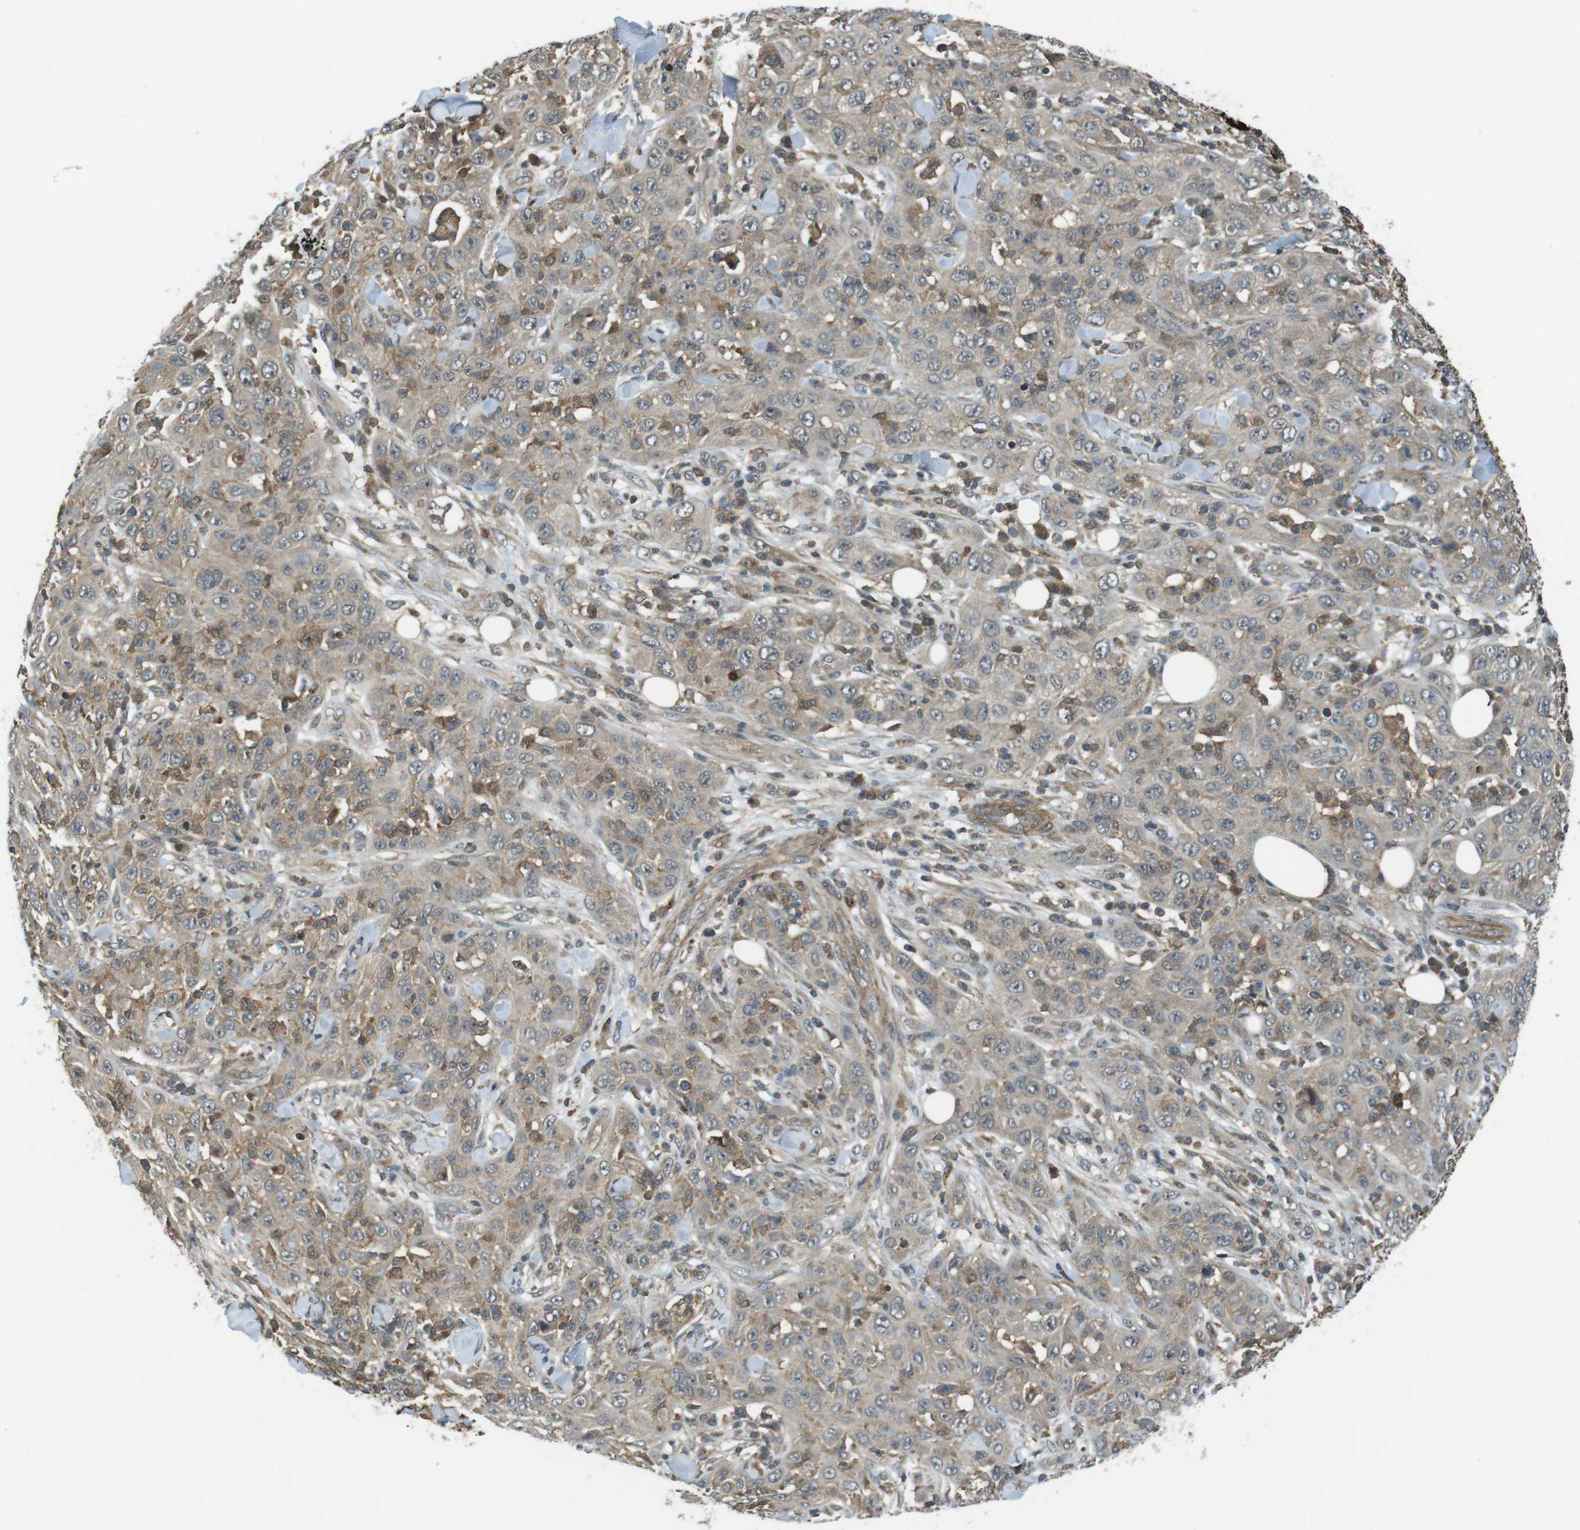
{"staining": {"intensity": "weak", "quantity": ">75%", "location": "cytoplasmic/membranous"}, "tissue": "skin cancer", "cell_type": "Tumor cells", "image_type": "cancer", "snomed": [{"axis": "morphology", "description": "Squamous cell carcinoma, NOS"}, {"axis": "topography", "description": "Skin"}], "caption": "Protein expression analysis of skin cancer shows weak cytoplasmic/membranous expression in approximately >75% of tumor cells.", "gene": "LRRC3B", "patient": {"sex": "female", "age": 88}}